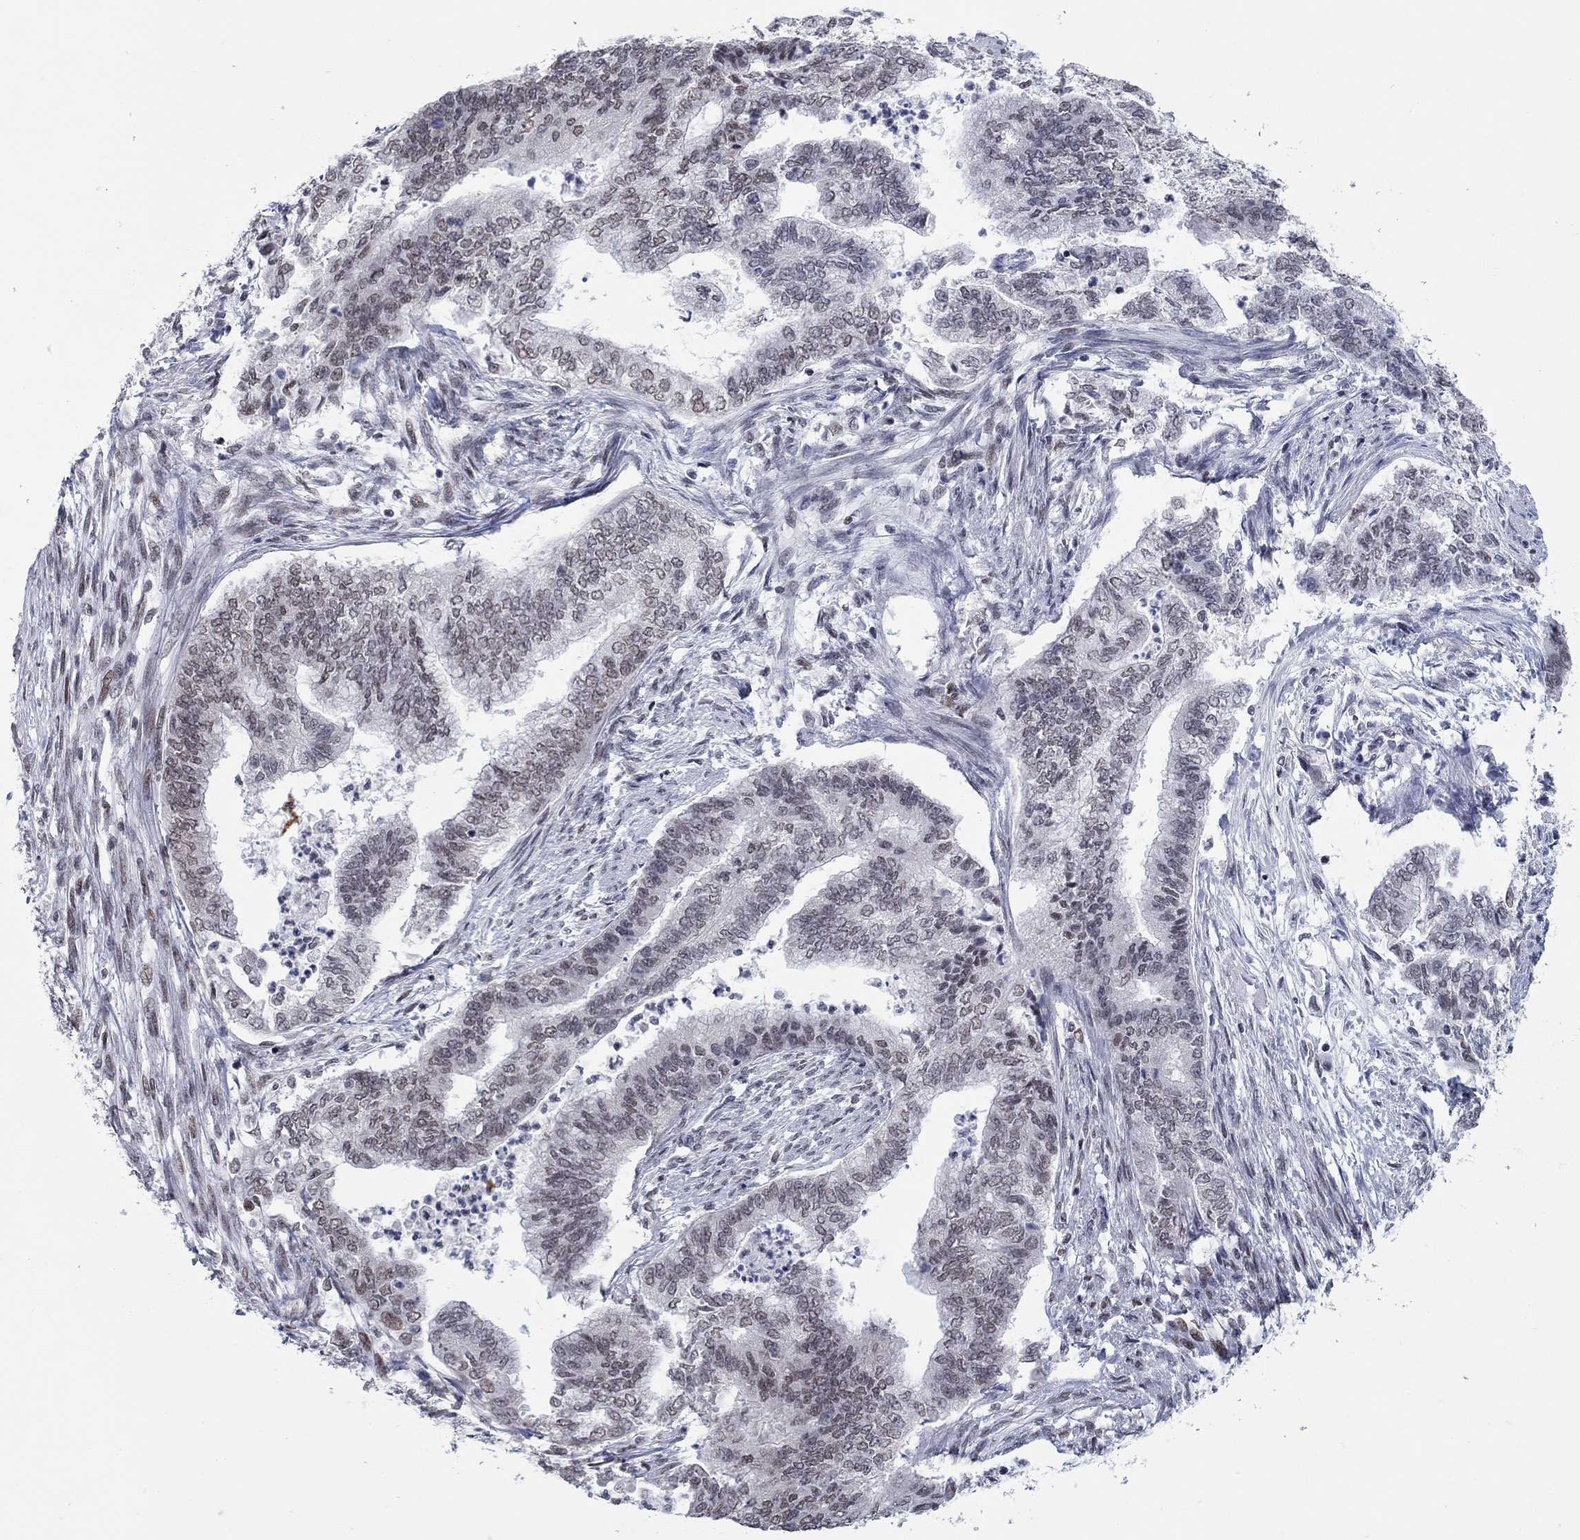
{"staining": {"intensity": "weak", "quantity": "25%-75%", "location": "nuclear"}, "tissue": "endometrial cancer", "cell_type": "Tumor cells", "image_type": "cancer", "snomed": [{"axis": "morphology", "description": "Adenocarcinoma, NOS"}, {"axis": "topography", "description": "Endometrium"}], "caption": "Endometrial adenocarcinoma stained for a protein displays weak nuclear positivity in tumor cells. Using DAB (3,3'-diaminobenzidine) (brown) and hematoxylin (blue) stains, captured at high magnification using brightfield microscopy.", "gene": "NPAS3", "patient": {"sex": "female", "age": 65}}